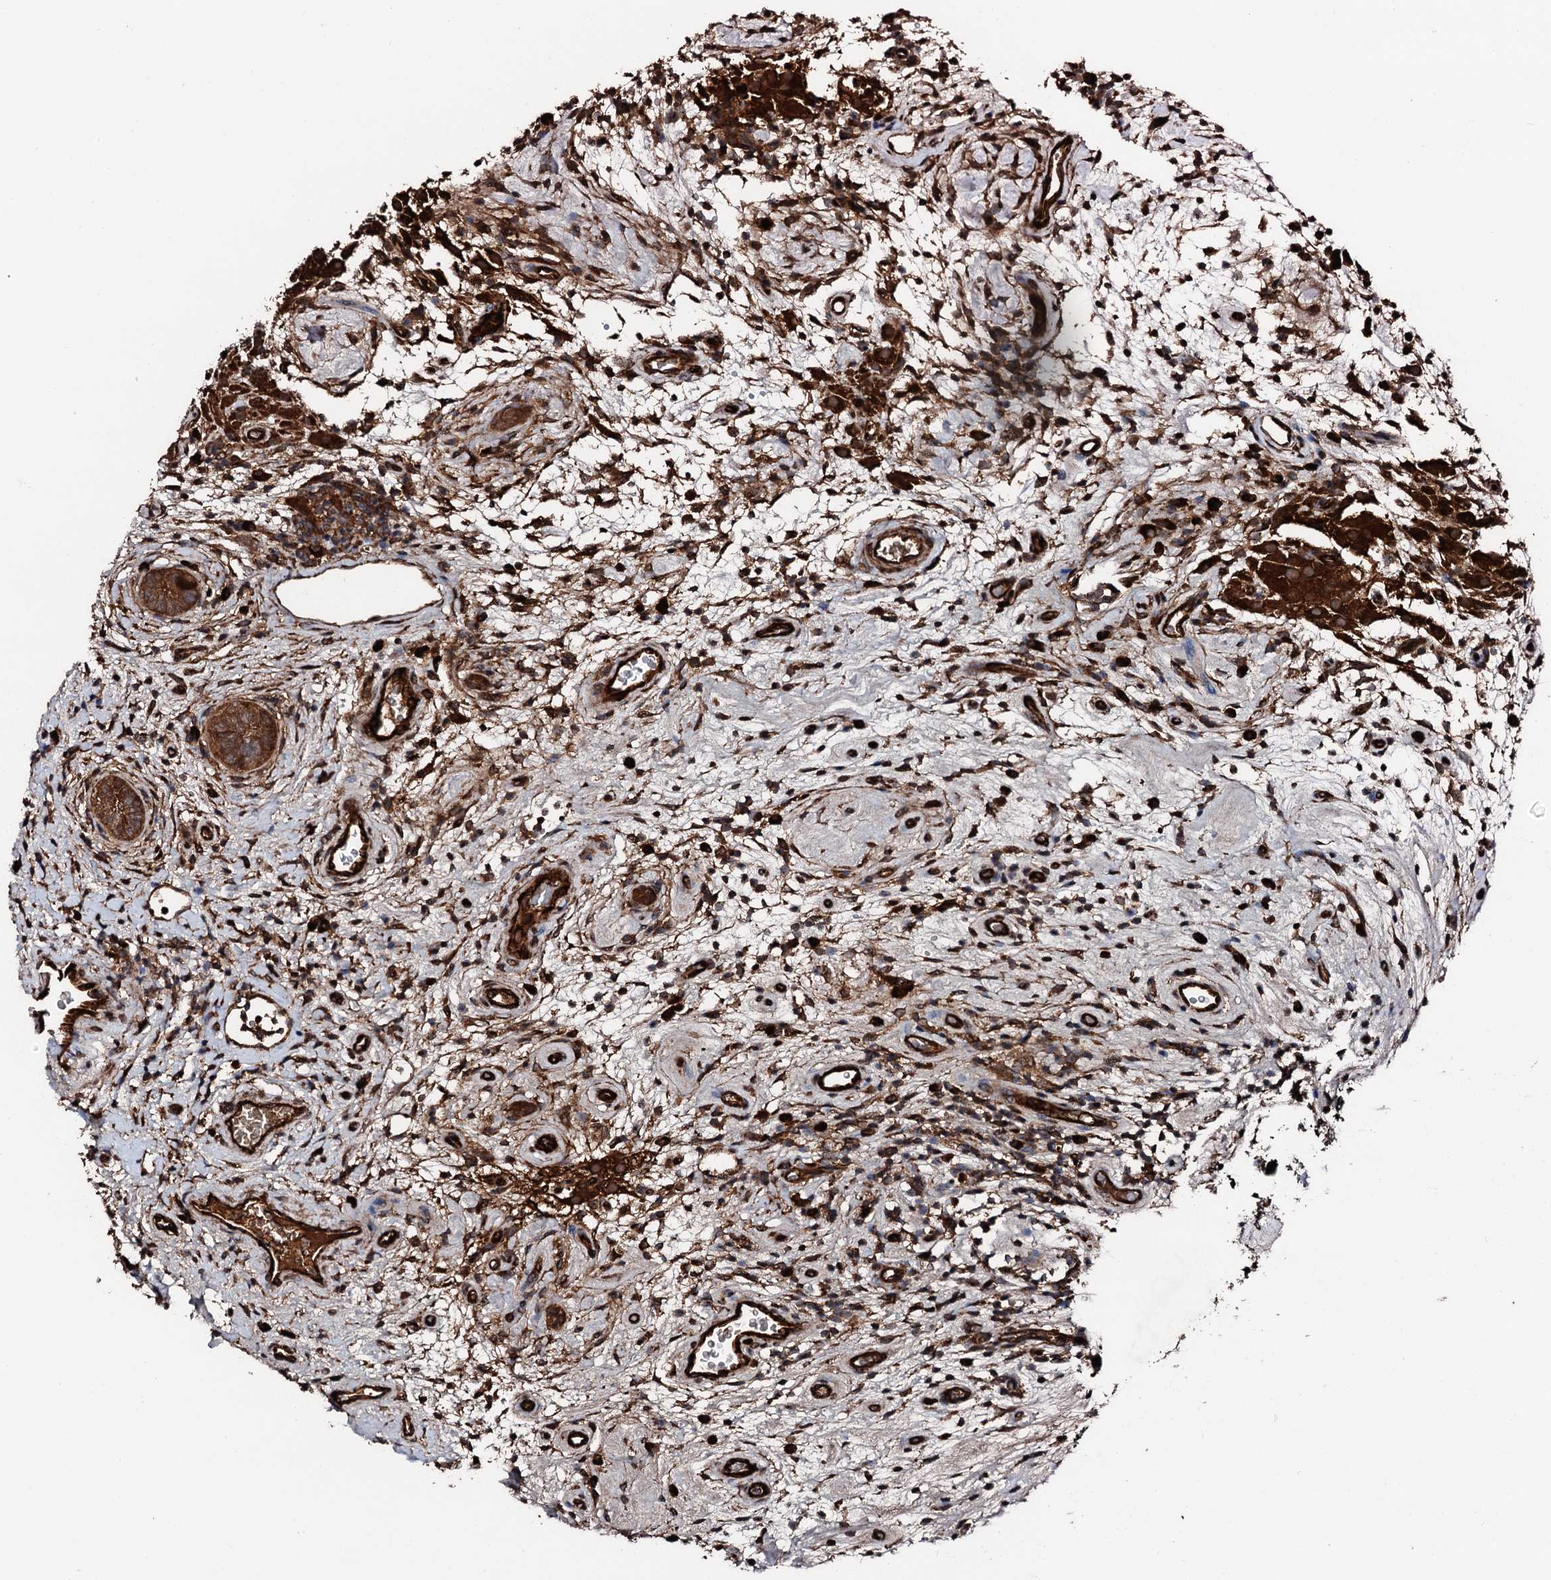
{"staining": {"intensity": "strong", "quantity": ">75%", "location": "cytoplasmic/membranous"}, "tissue": "testis cancer", "cell_type": "Tumor cells", "image_type": "cancer", "snomed": [{"axis": "morphology", "description": "Seminoma, NOS"}, {"axis": "topography", "description": "Testis"}], "caption": "Tumor cells display high levels of strong cytoplasmic/membranous expression in approximately >75% of cells in testis cancer (seminoma).", "gene": "FLYWCH1", "patient": {"sex": "male", "age": 49}}